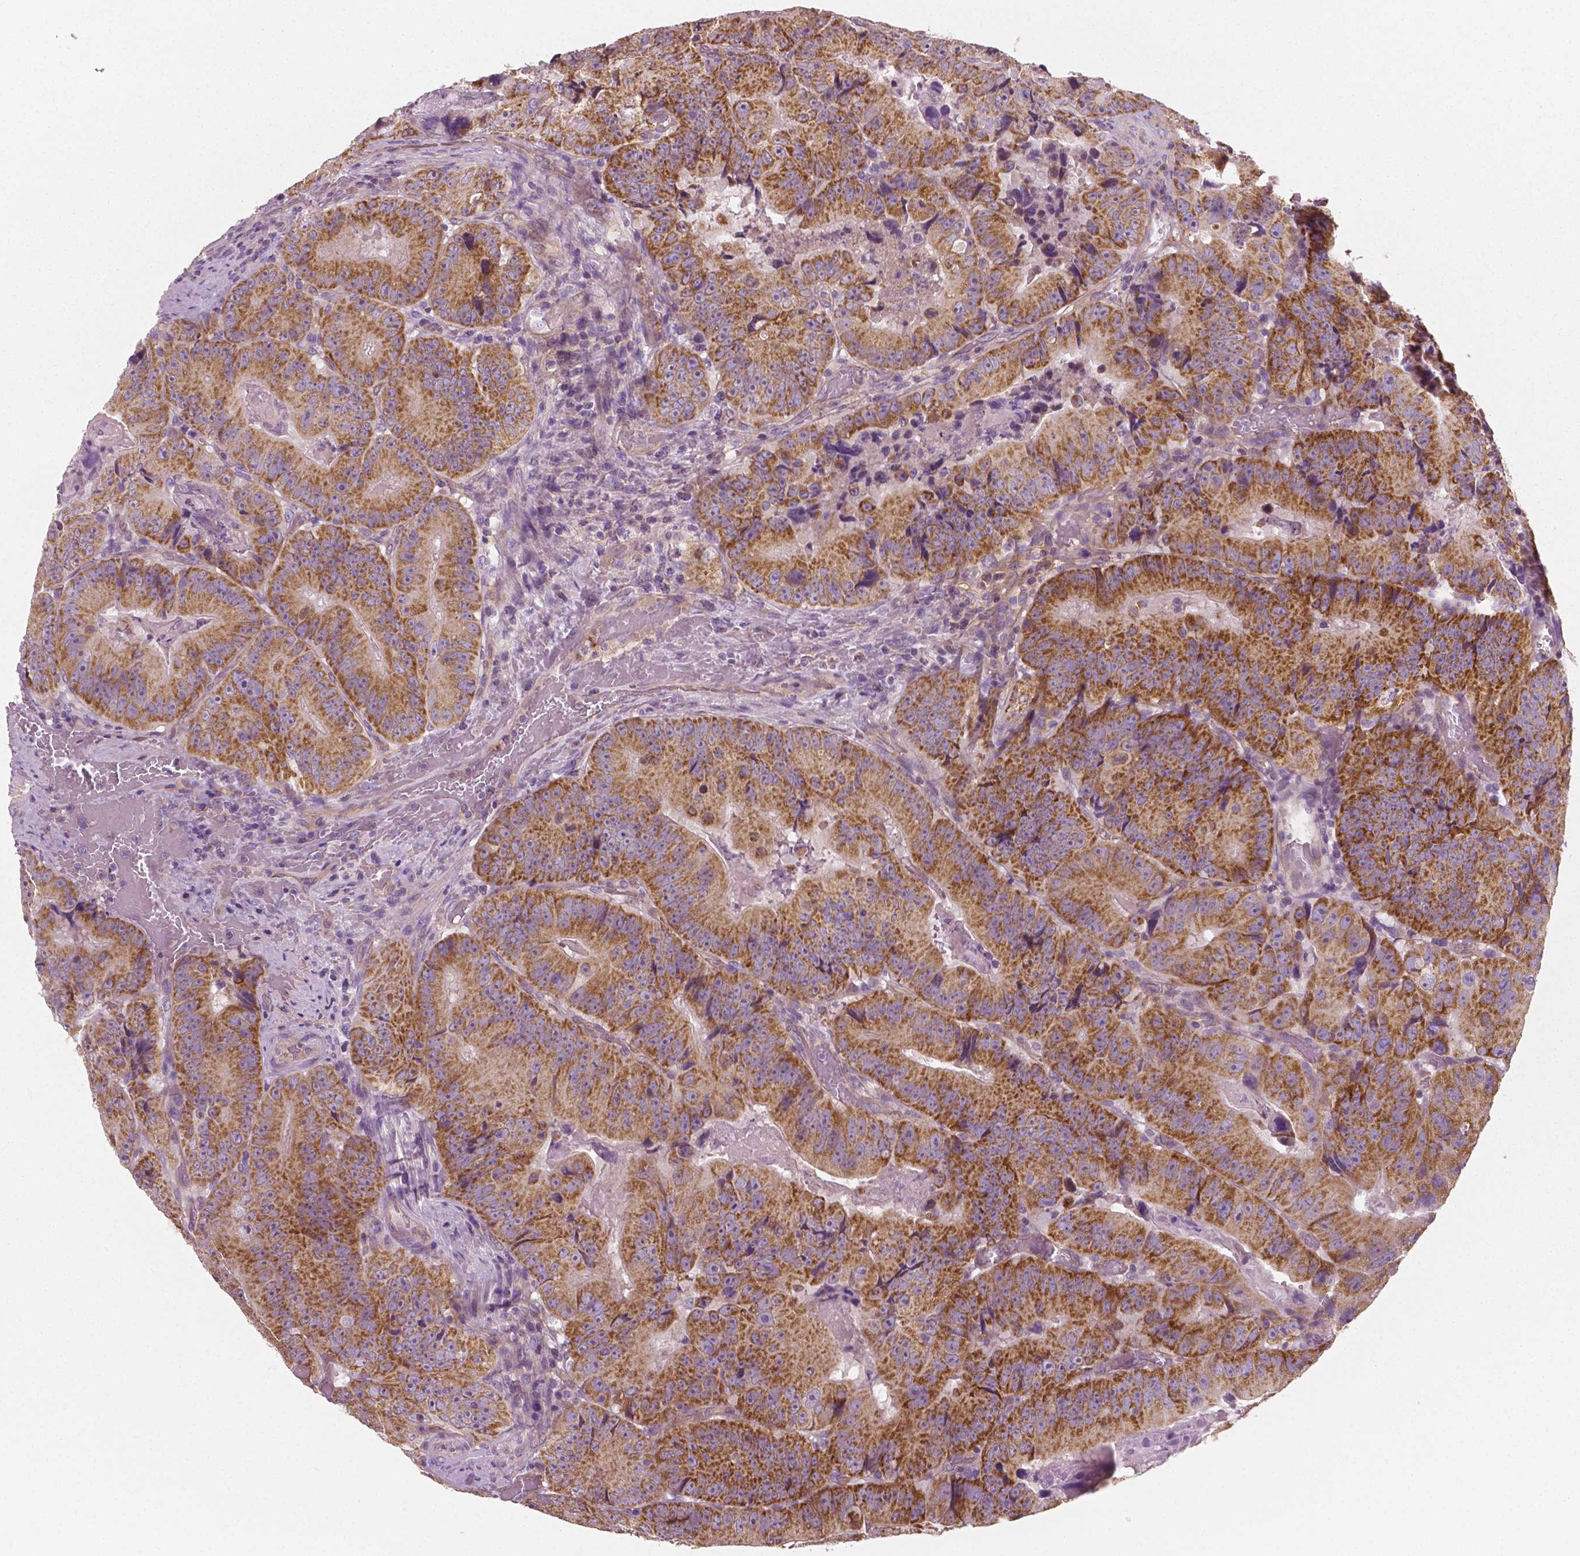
{"staining": {"intensity": "moderate", "quantity": ">75%", "location": "cytoplasmic/membranous"}, "tissue": "colorectal cancer", "cell_type": "Tumor cells", "image_type": "cancer", "snomed": [{"axis": "morphology", "description": "Adenocarcinoma, NOS"}, {"axis": "topography", "description": "Colon"}], "caption": "This is a micrograph of immunohistochemistry (IHC) staining of colorectal cancer (adenocarcinoma), which shows moderate positivity in the cytoplasmic/membranous of tumor cells.", "gene": "PTX3", "patient": {"sex": "female", "age": 86}}